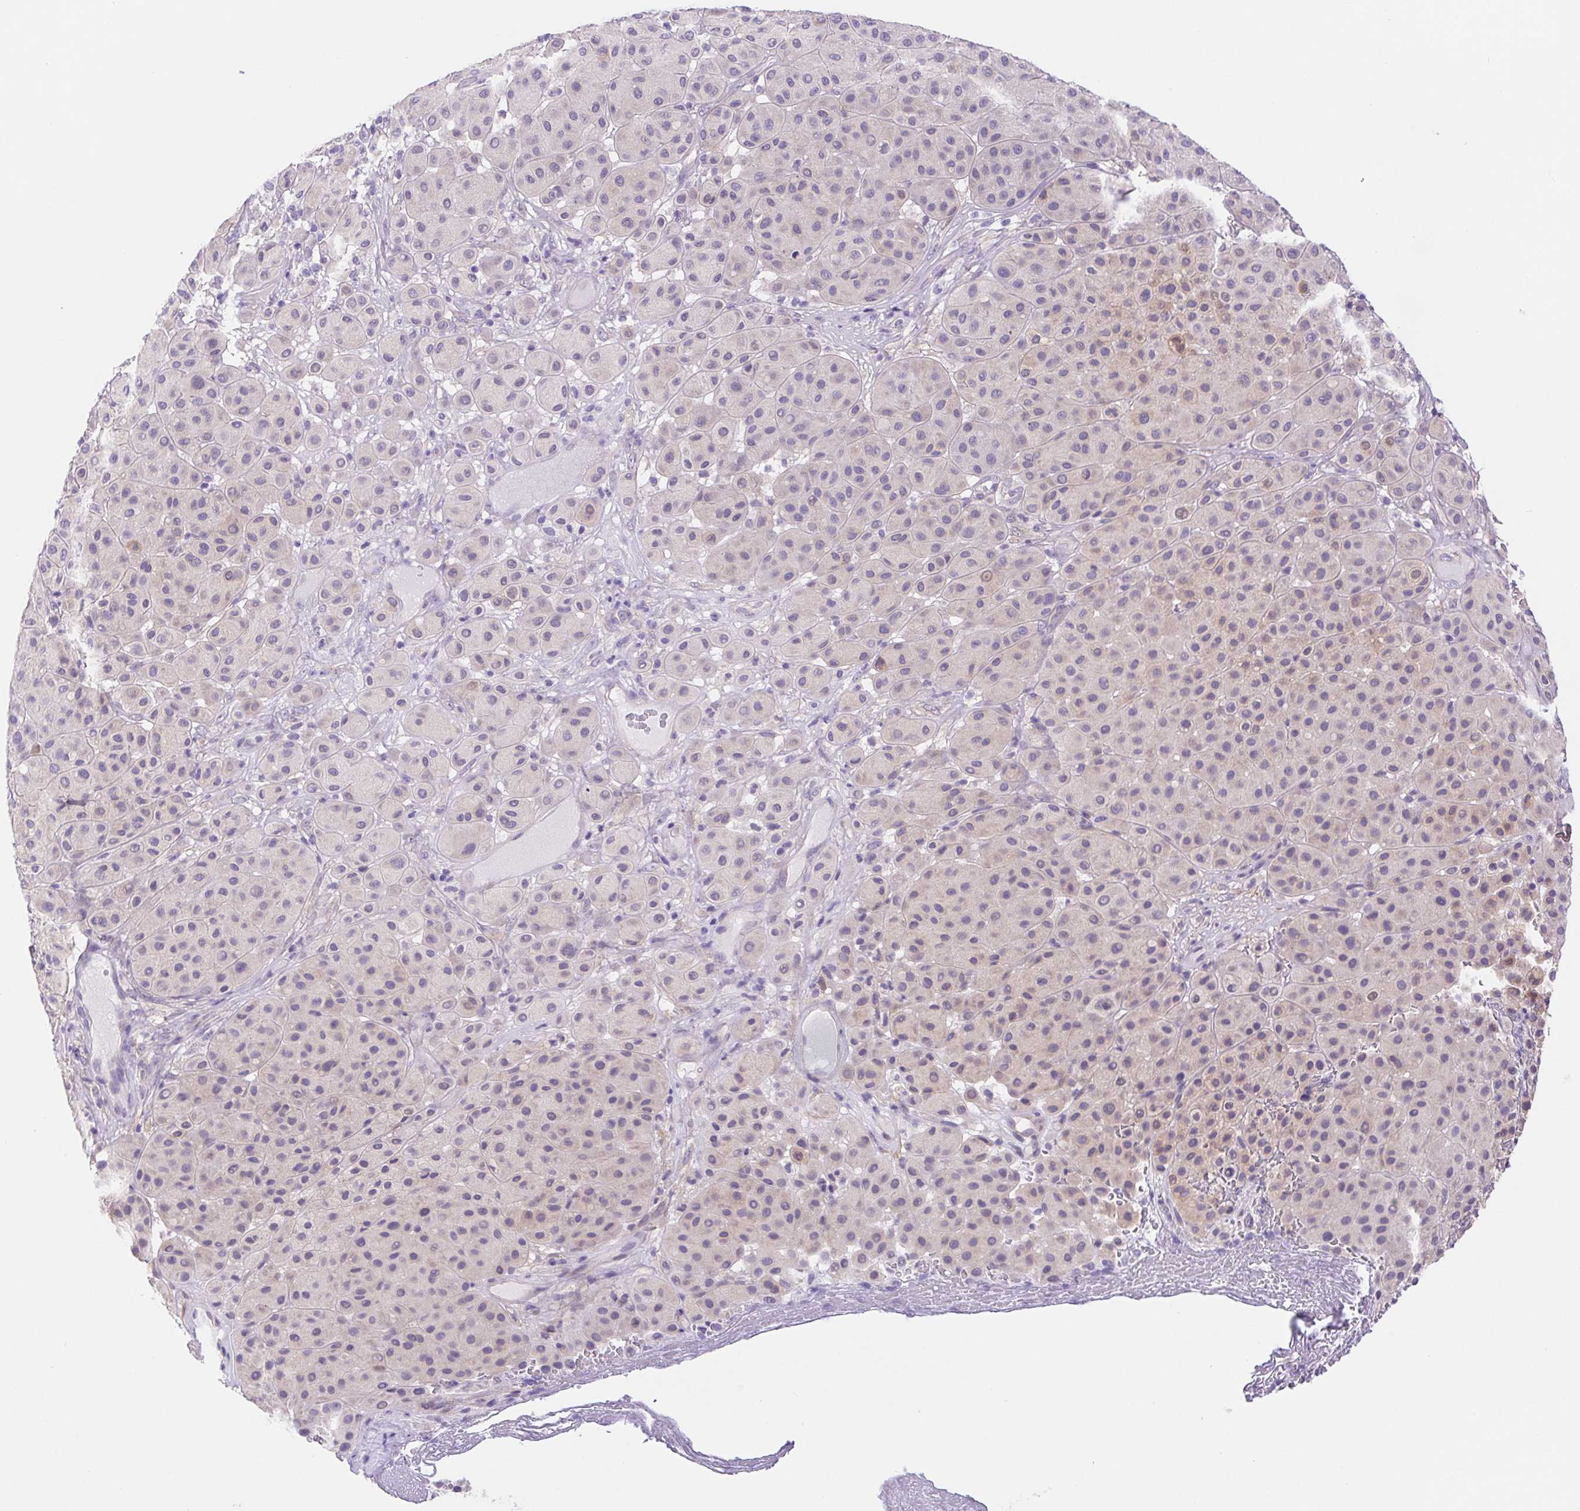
{"staining": {"intensity": "weak", "quantity": "<25%", "location": "cytoplasmic/membranous"}, "tissue": "melanoma", "cell_type": "Tumor cells", "image_type": "cancer", "snomed": [{"axis": "morphology", "description": "Malignant melanoma, Metastatic site"}, {"axis": "topography", "description": "Smooth muscle"}], "caption": "Immunohistochemistry (IHC) of melanoma displays no positivity in tumor cells. The staining is performed using DAB (3,3'-diaminobenzidine) brown chromogen with nuclei counter-stained in using hematoxylin.", "gene": "DYNC2LI1", "patient": {"sex": "male", "age": 41}}